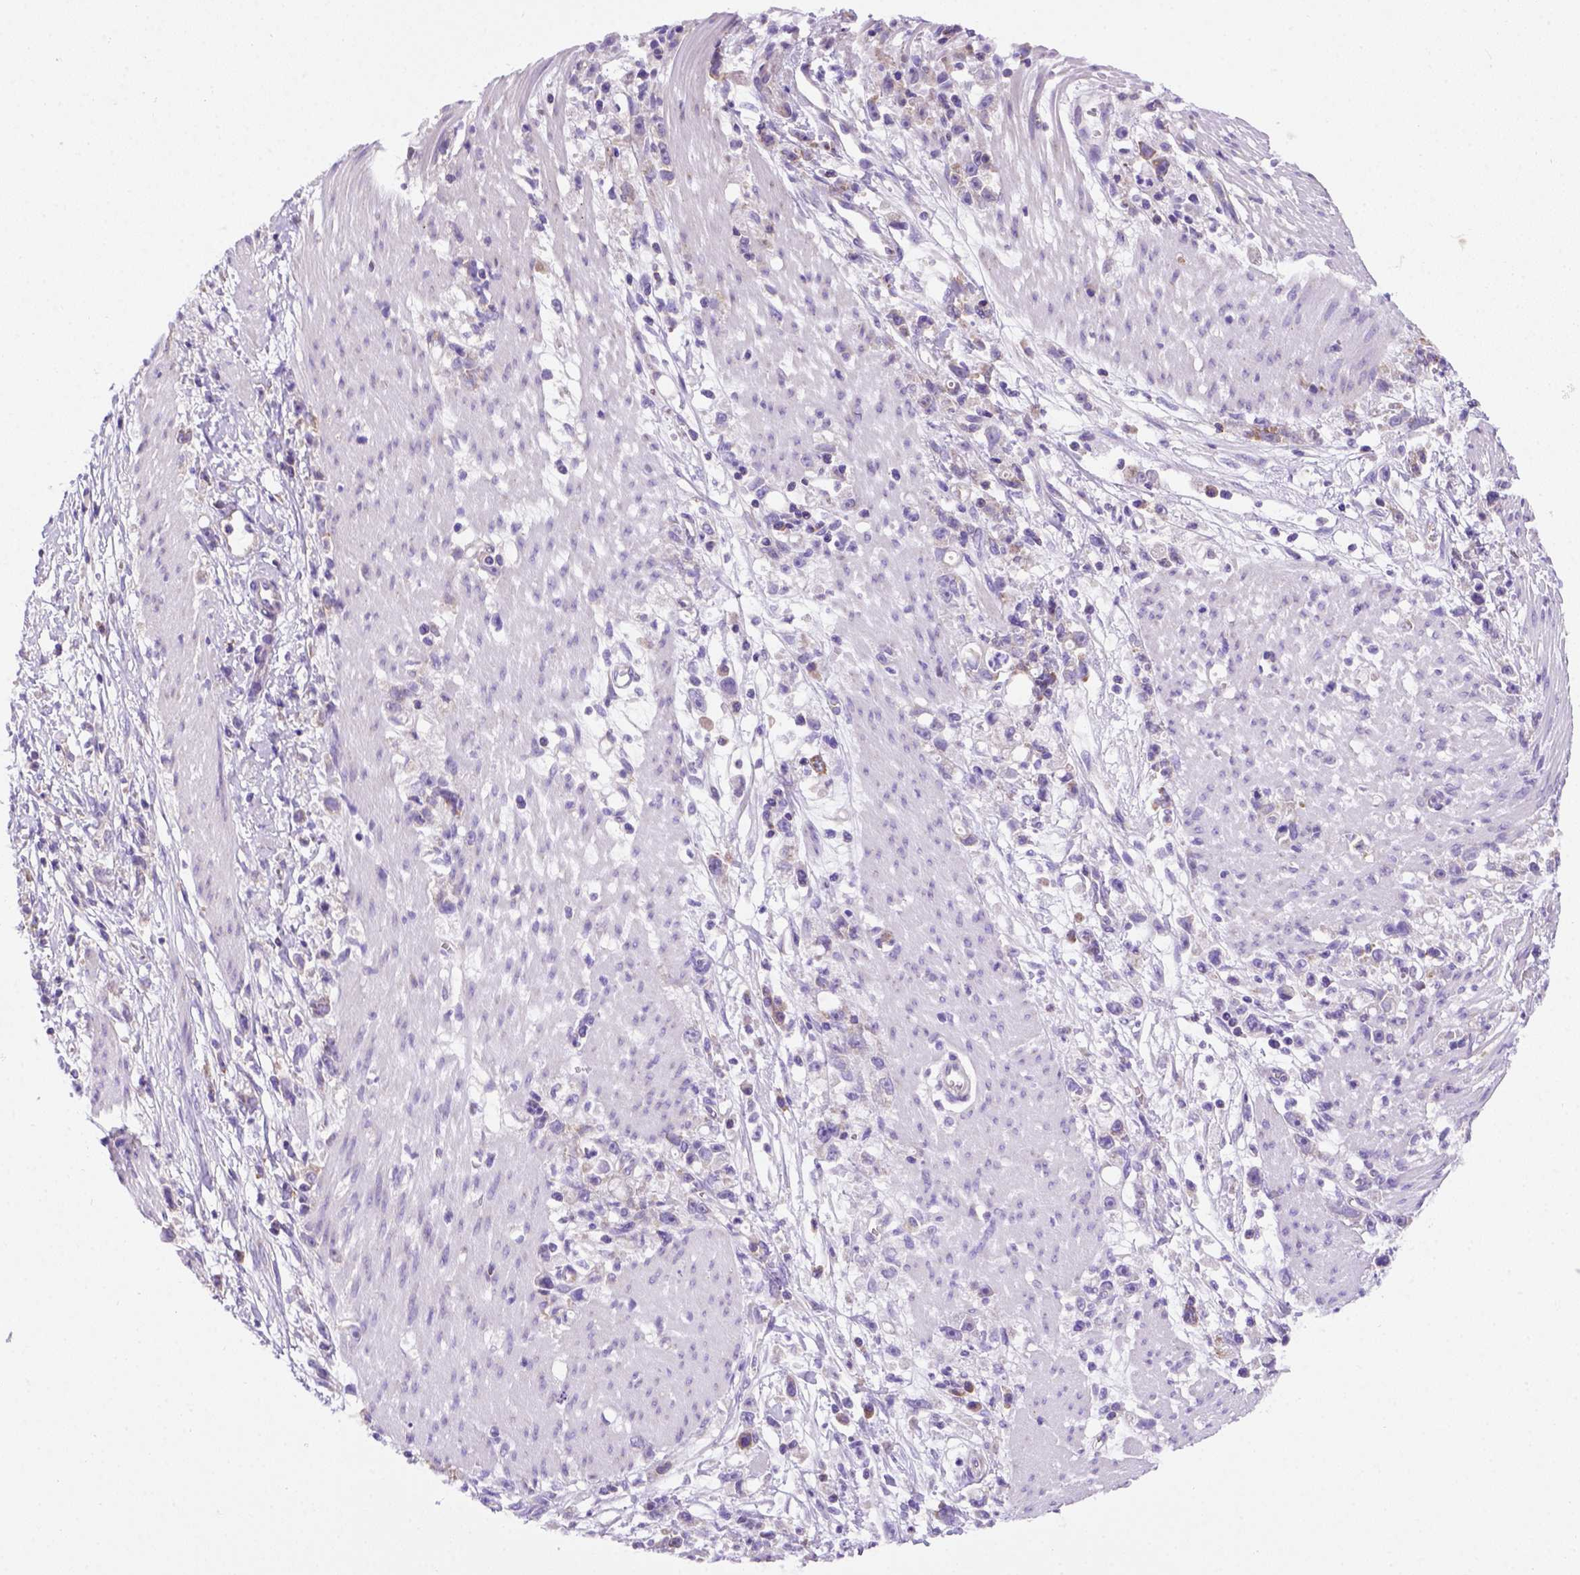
{"staining": {"intensity": "negative", "quantity": "none", "location": "none"}, "tissue": "stomach cancer", "cell_type": "Tumor cells", "image_type": "cancer", "snomed": [{"axis": "morphology", "description": "Adenocarcinoma, NOS"}, {"axis": "topography", "description": "Stomach"}], "caption": "Immunohistochemistry (IHC) of human stomach cancer shows no positivity in tumor cells.", "gene": "FOXI1", "patient": {"sex": "female", "age": 59}}